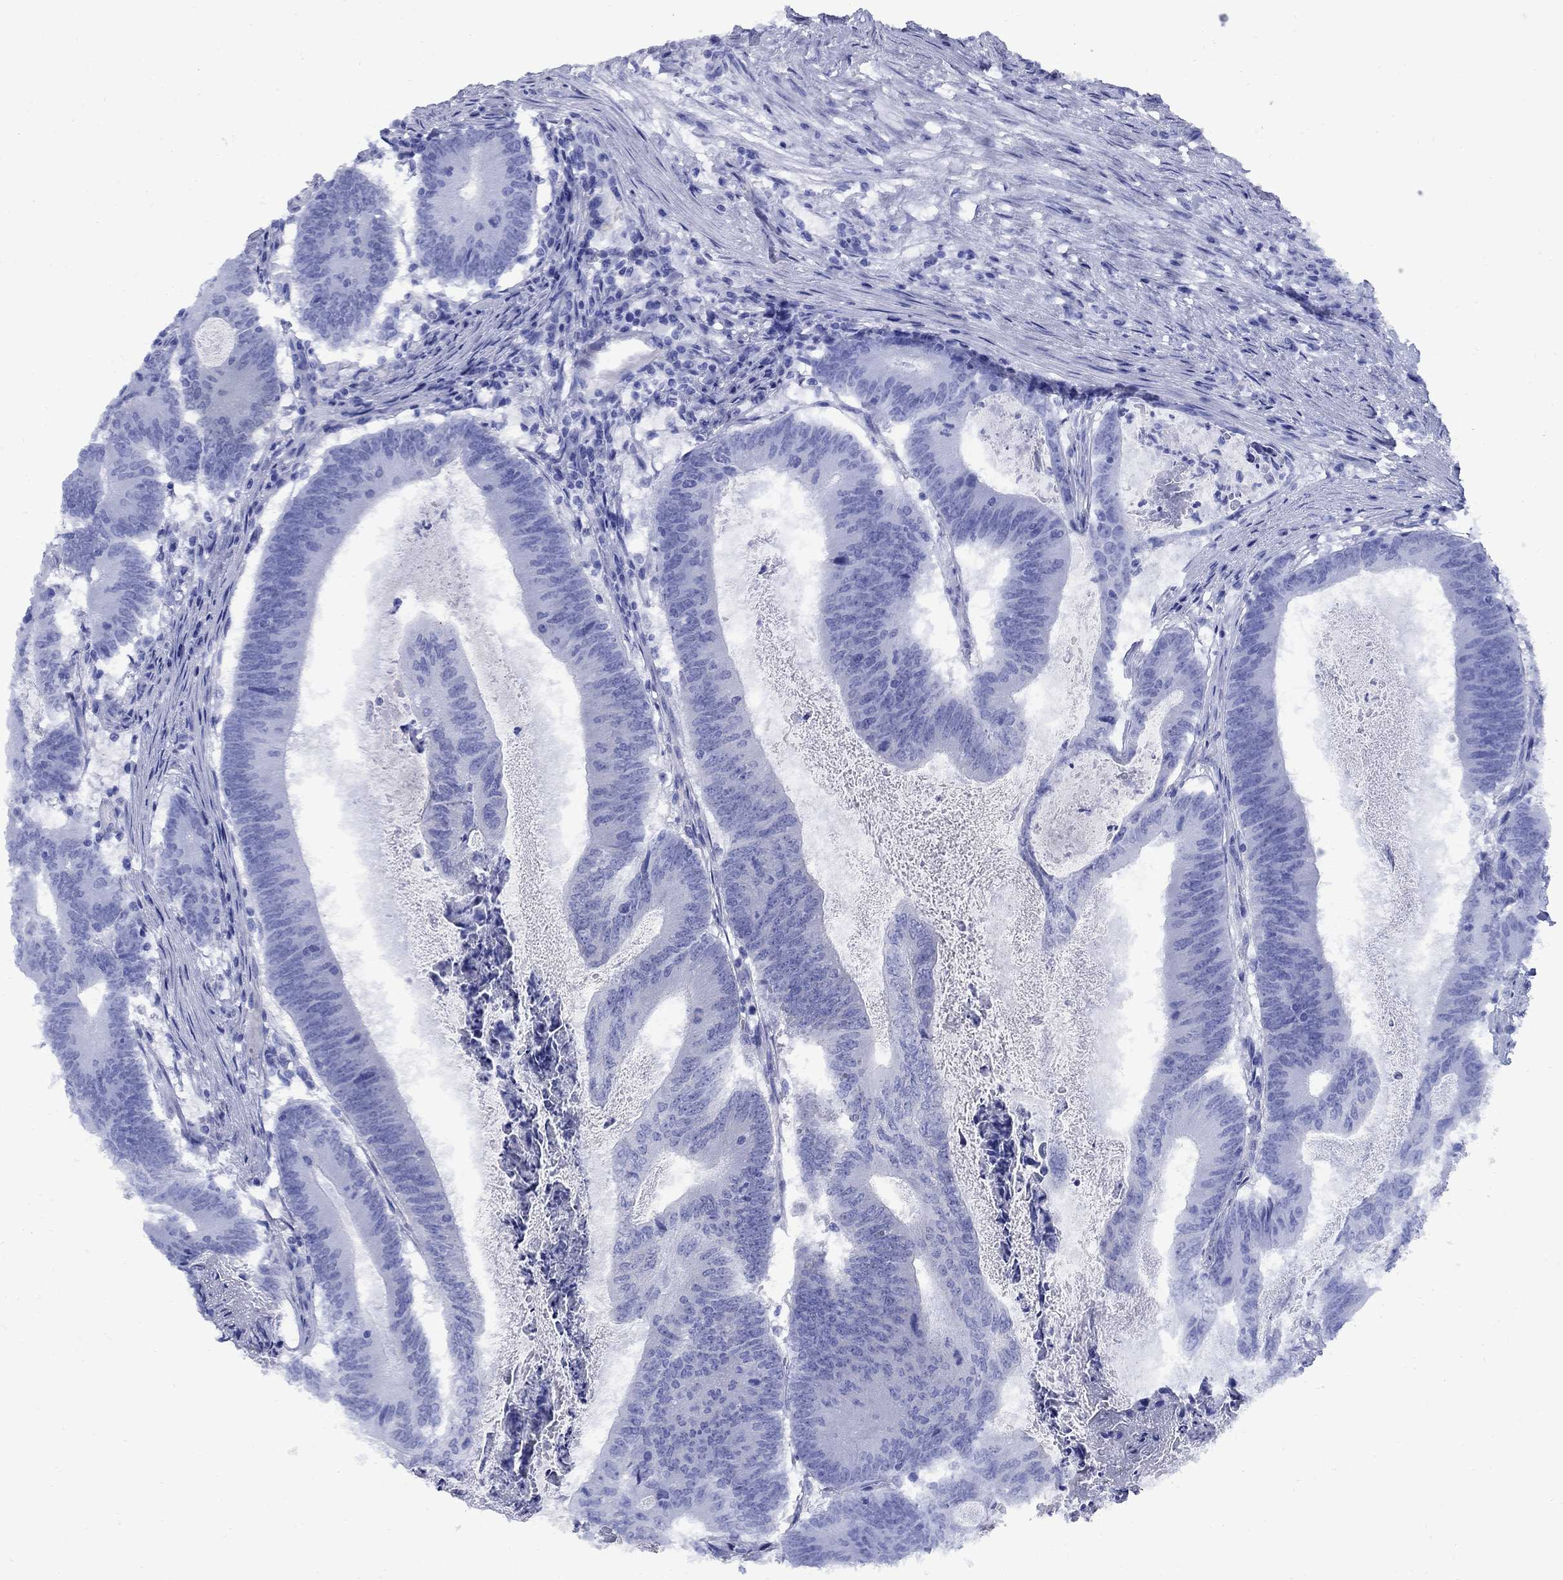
{"staining": {"intensity": "negative", "quantity": "none", "location": "none"}, "tissue": "colorectal cancer", "cell_type": "Tumor cells", "image_type": "cancer", "snomed": [{"axis": "morphology", "description": "Adenocarcinoma, NOS"}, {"axis": "topography", "description": "Colon"}], "caption": "IHC micrograph of neoplastic tissue: human colorectal cancer (adenocarcinoma) stained with DAB (3,3'-diaminobenzidine) demonstrates no significant protein staining in tumor cells.", "gene": "SMCP", "patient": {"sex": "female", "age": 70}}